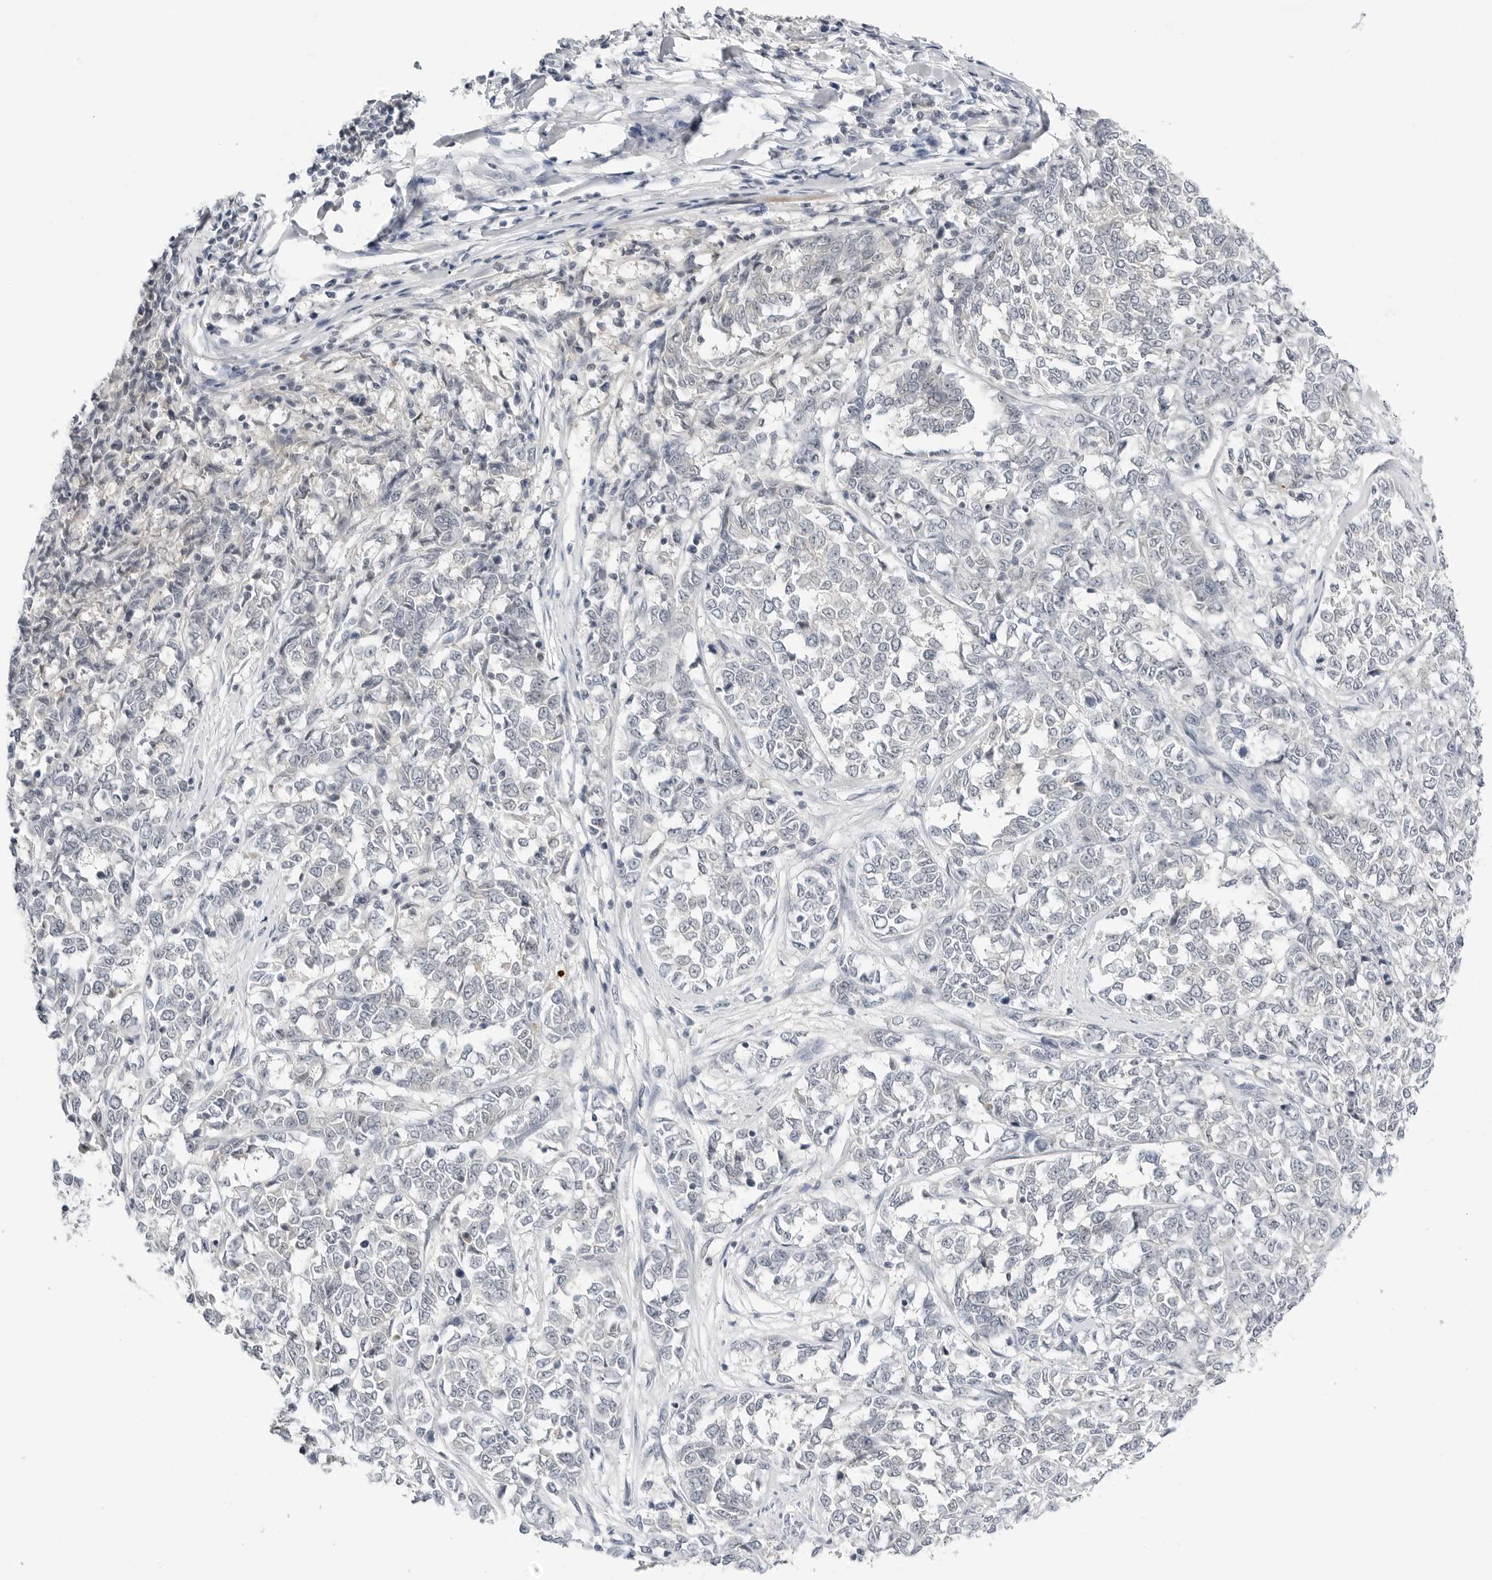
{"staining": {"intensity": "negative", "quantity": "none", "location": "none"}, "tissue": "melanoma", "cell_type": "Tumor cells", "image_type": "cancer", "snomed": [{"axis": "morphology", "description": "Malignant melanoma, NOS"}, {"axis": "topography", "description": "Skin"}], "caption": "Tumor cells are negative for brown protein staining in malignant melanoma.", "gene": "MAP2K5", "patient": {"sex": "female", "age": 72}}